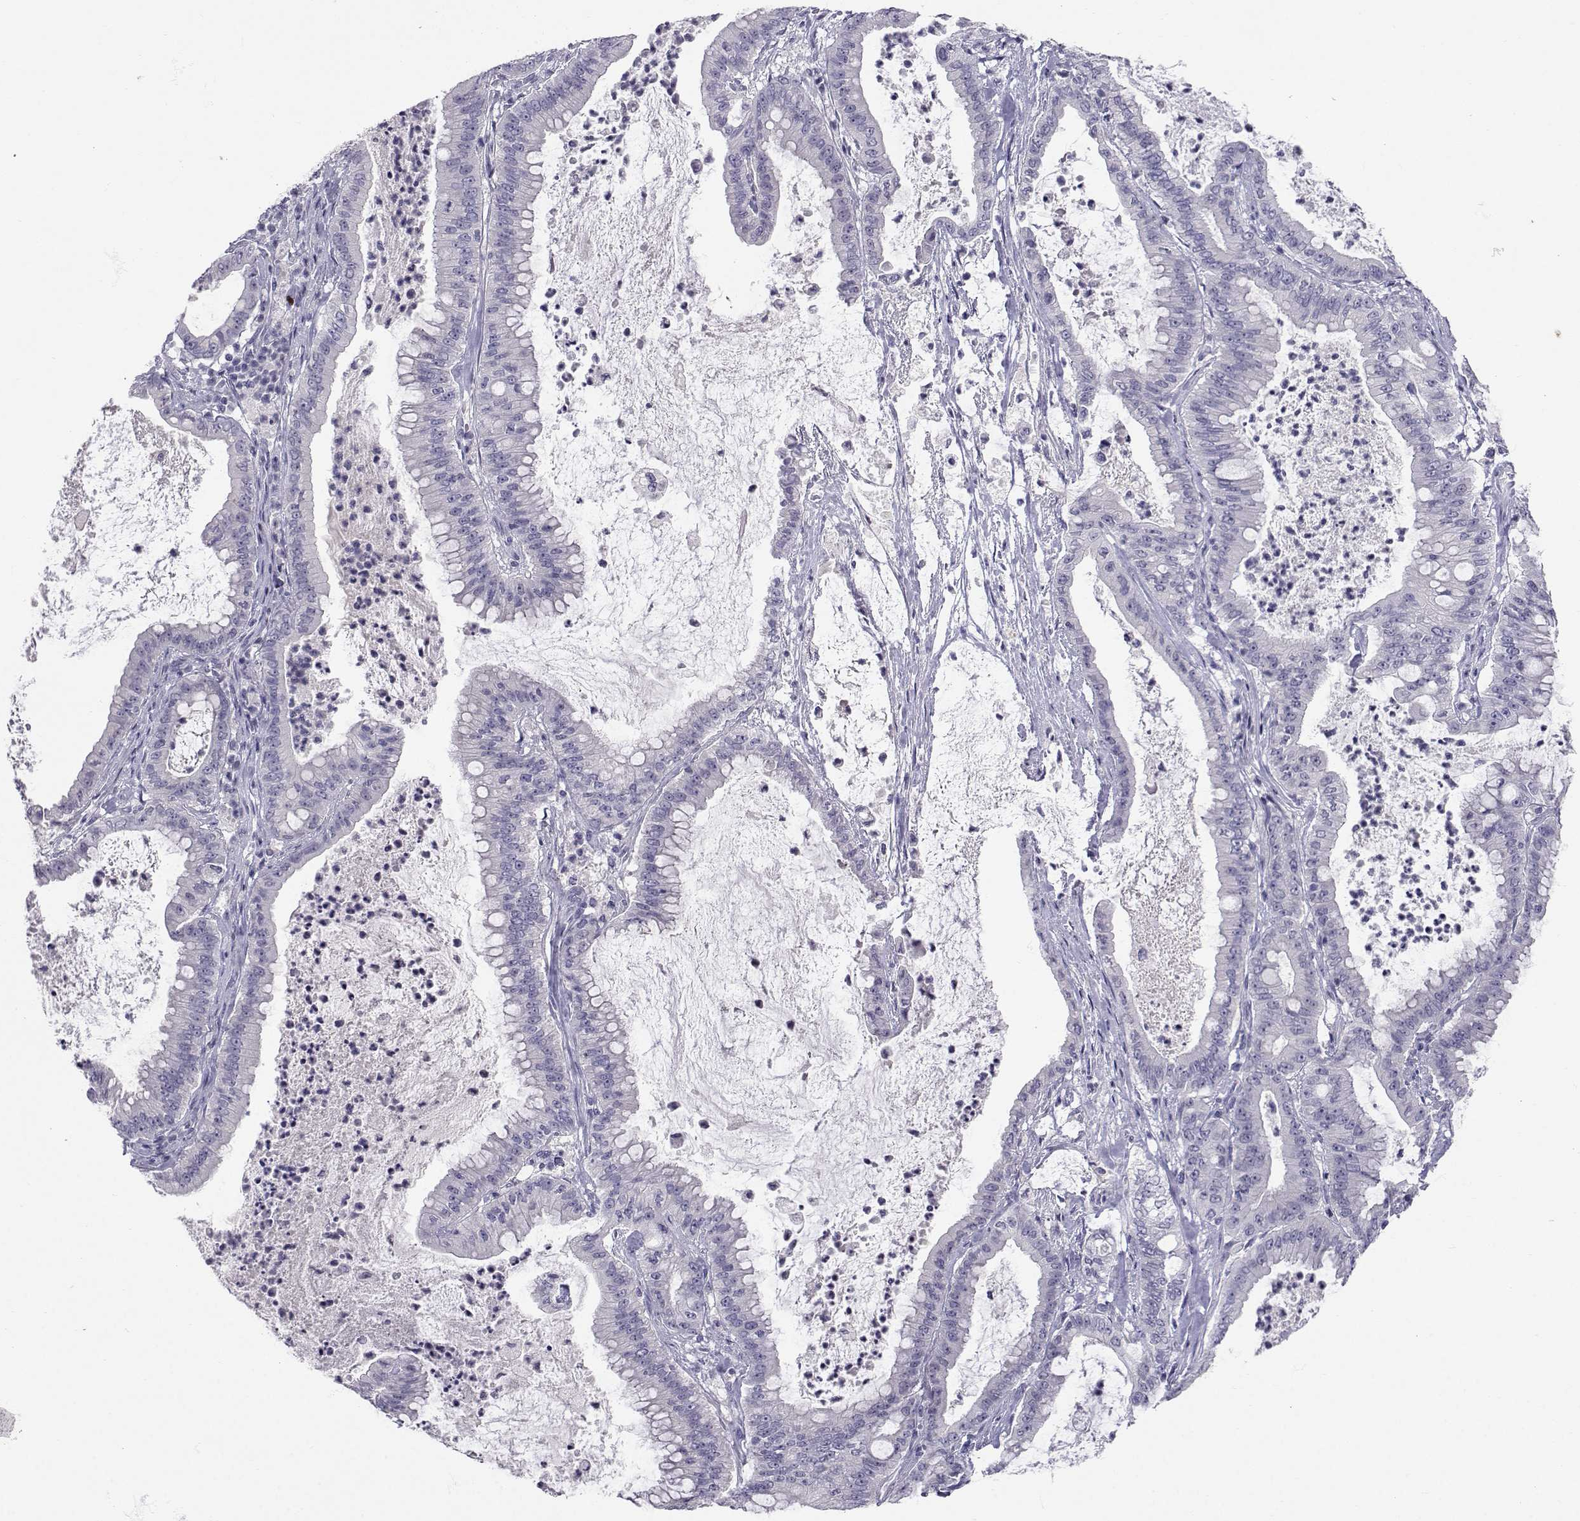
{"staining": {"intensity": "negative", "quantity": "none", "location": "none"}, "tissue": "pancreatic cancer", "cell_type": "Tumor cells", "image_type": "cancer", "snomed": [{"axis": "morphology", "description": "Adenocarcinoma, NOS"}, {"axis": "topography", "description": "Pancreas"}], "caption": "Immunohistochemistry (IHC) micrograph of neoplastic tissue: pancreatic cancer stained with DAB displays no significant protein positivity in tumor cells.", "gene": "SLC6A3", "patient": {"sex": "male", "age": 71}}